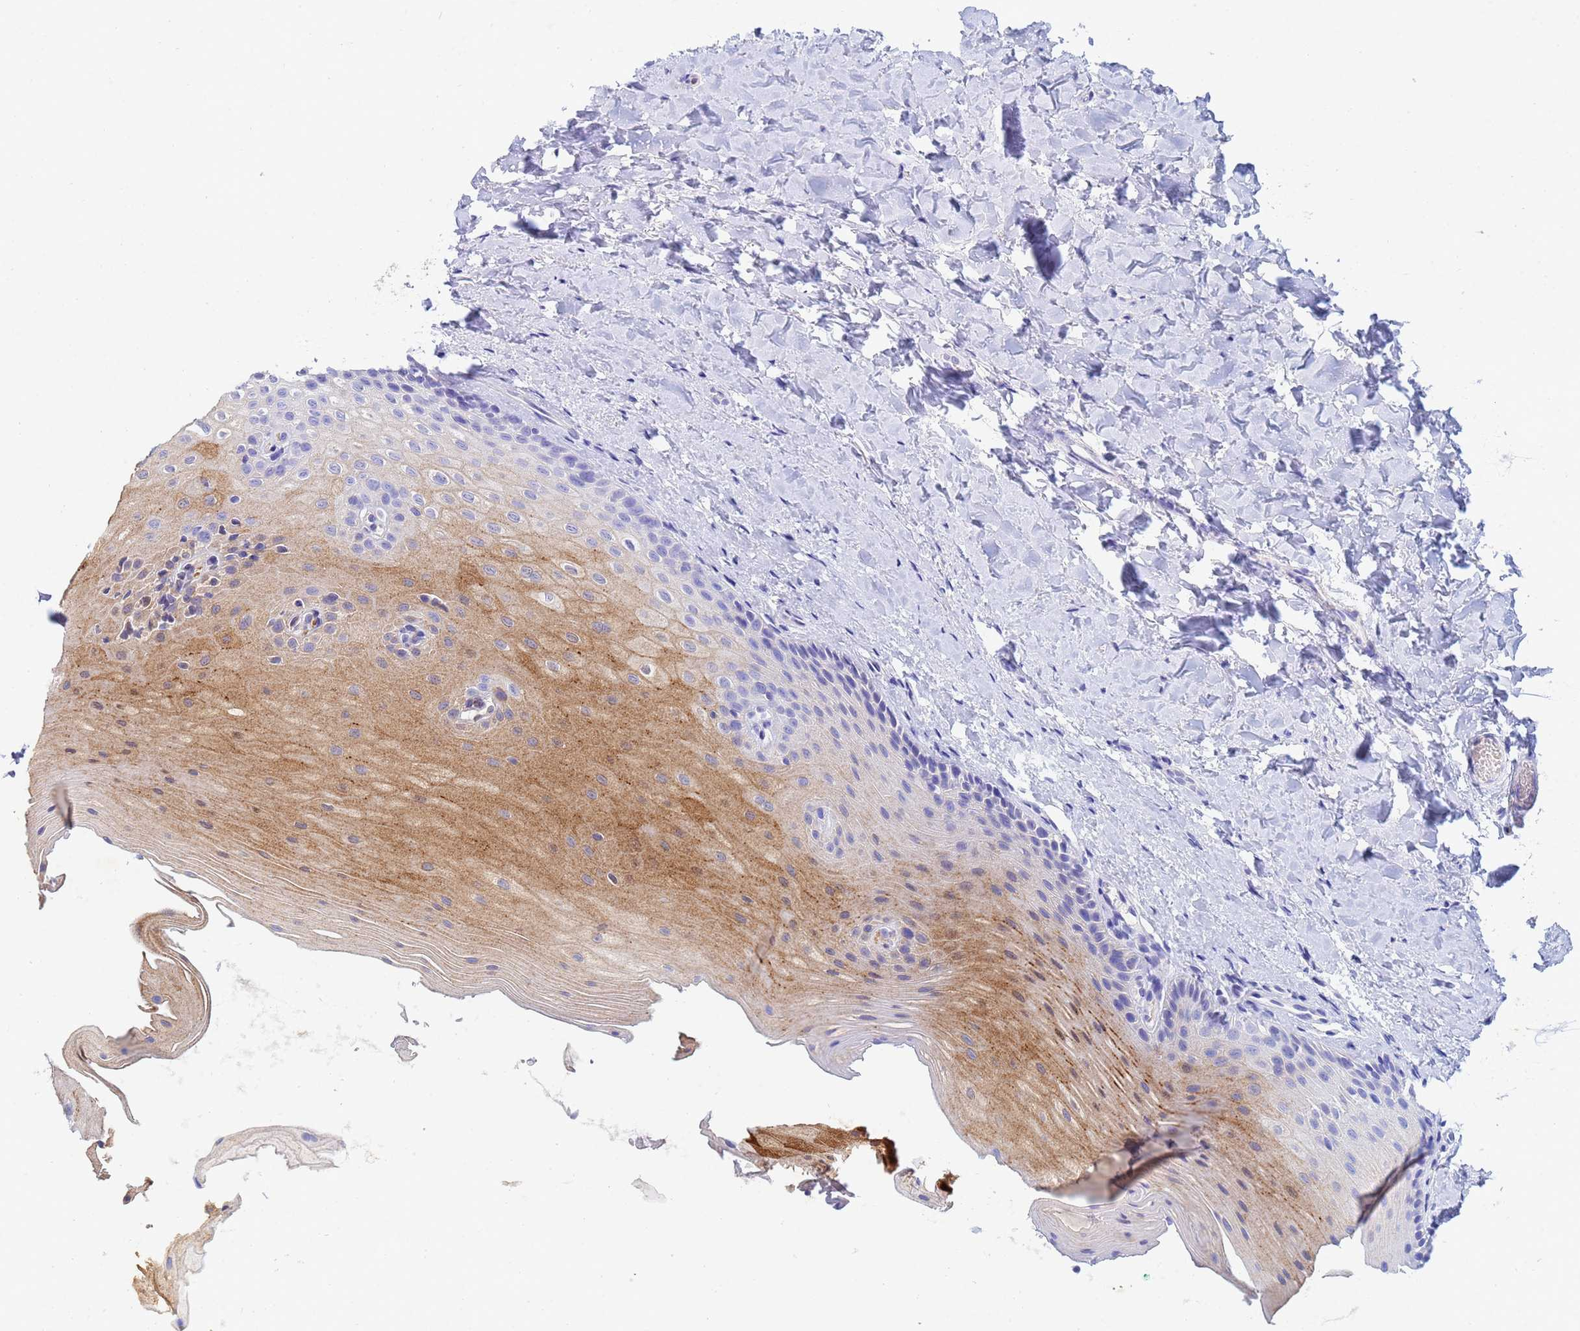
{"staining": {"intensity": "strong", "quantity": "<25%", "location": "cytoplasmic/membranous,nuclear"}, "tissue": "oral mucosa", "cell_type": "Squamous epithelial cells", "image_type": "normal", "snomed": [{"axis": "morphology", "description": "Normal tissue, NOS"}, {"axis": "topography", "description": "Oral tissue"}], "caption": "Unremarkable oral mucosa displays strong cytoplasmic/membranous,nuclear staining in about <25% of squamous epithelial cells, visualized by immunohistochemistry. The staining was performed using DAB (3,3'-diaminobenzidine) to visualize the protein expression in brown, while the nuclei were stained in blue with hematoxylin (Magnification: 20x).", "gene": "CSTB", "patient": {"sex": "female", "age": 67}}